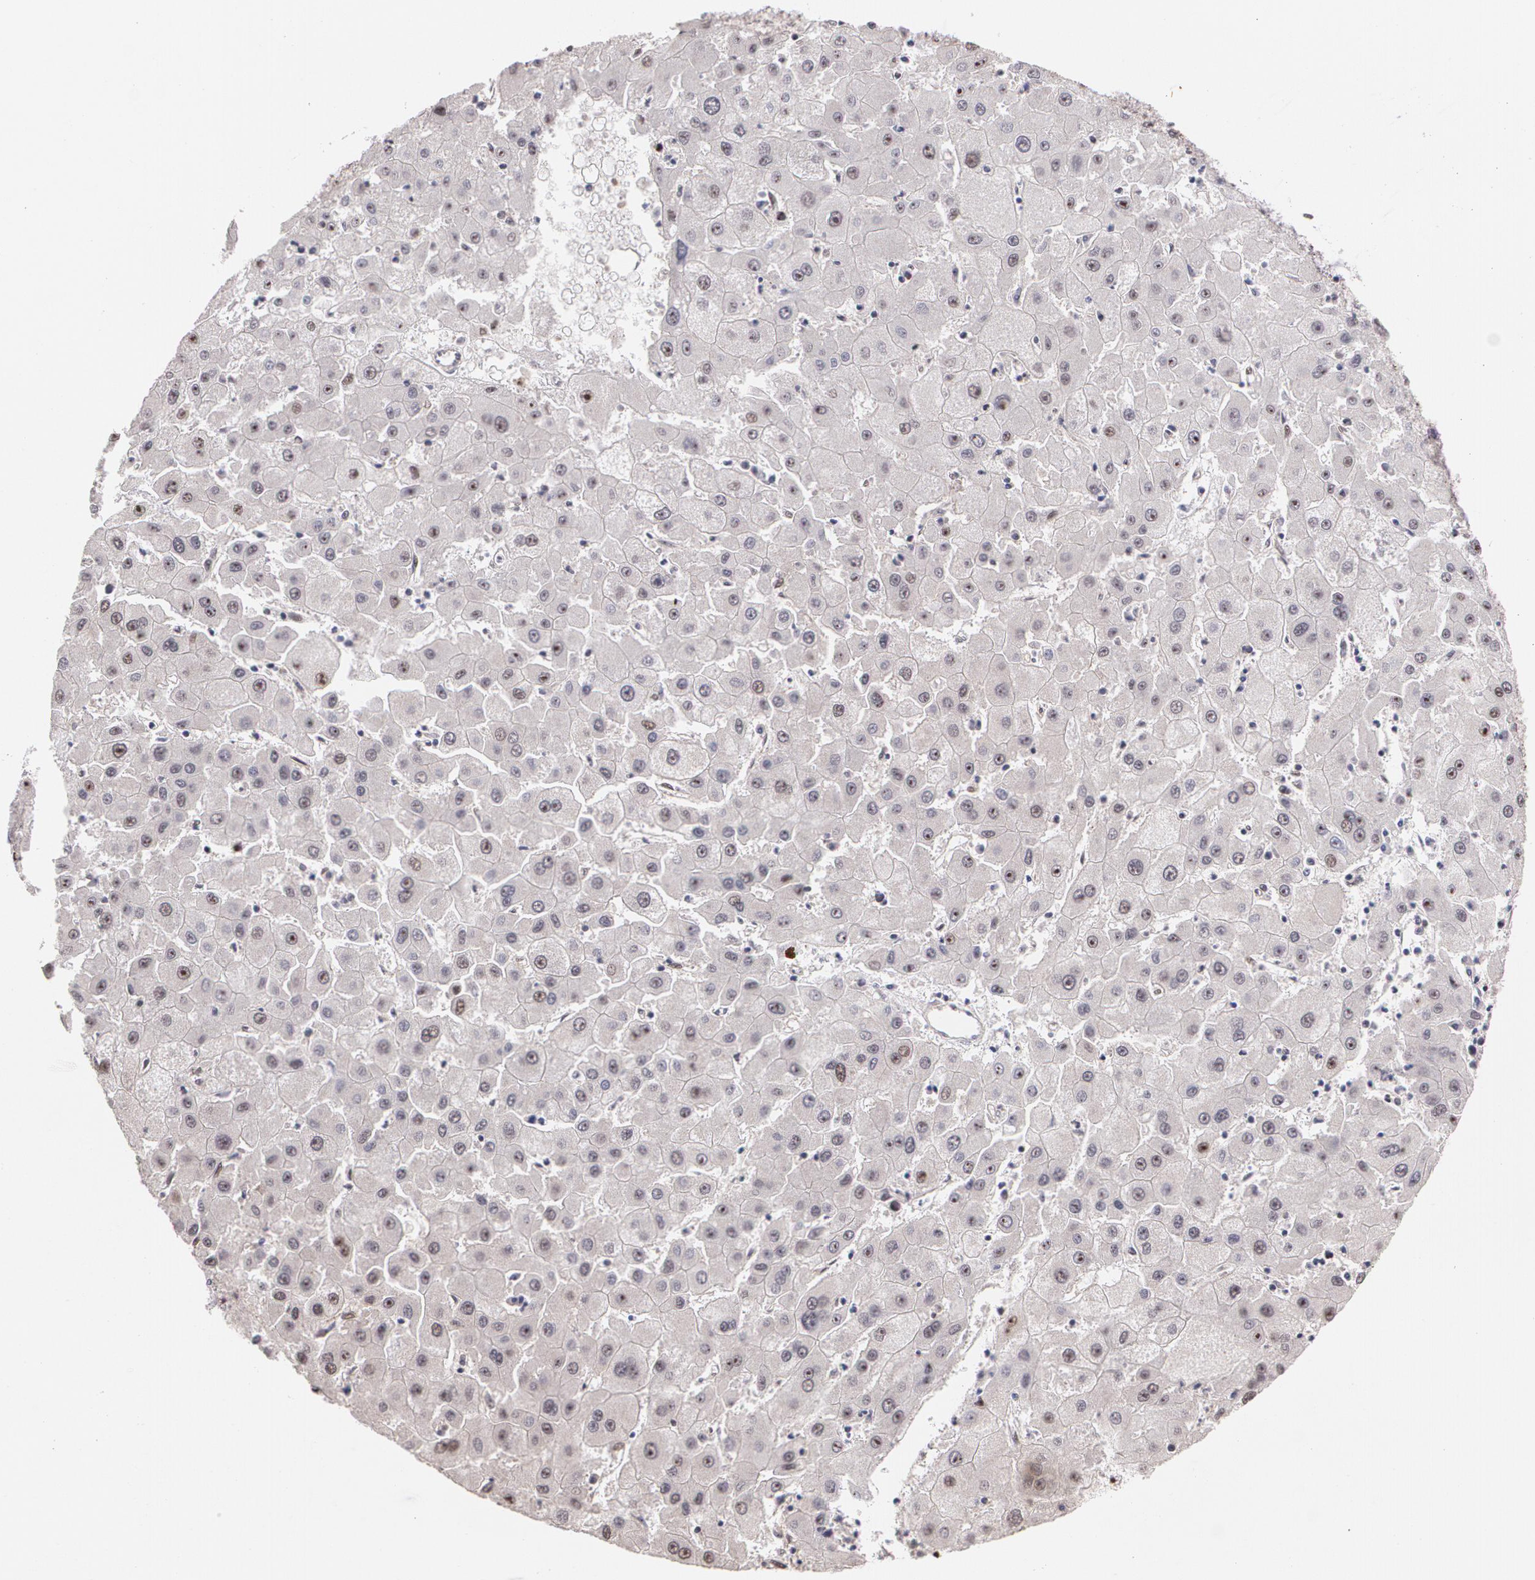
{"staining": {"intensity": "weak", "quantity": "<25%", "location": "cytoplasmic/membranous,nuclear"}, "tissue": "liver cancer", "cell_type": "Tumor cells", "image_type": "cancer", "snomed": [{"axis": "morphology", "description": "Carcinoma, Hepatocellular, NOS"}, {"axis": "topography", "description": "Liver"}], "caption": "Tumor cells show no significant expression in hepatocellular carcinoma (liver).", "gene": "C6orf15", "patient": {"sex": "male", "age": 72}}